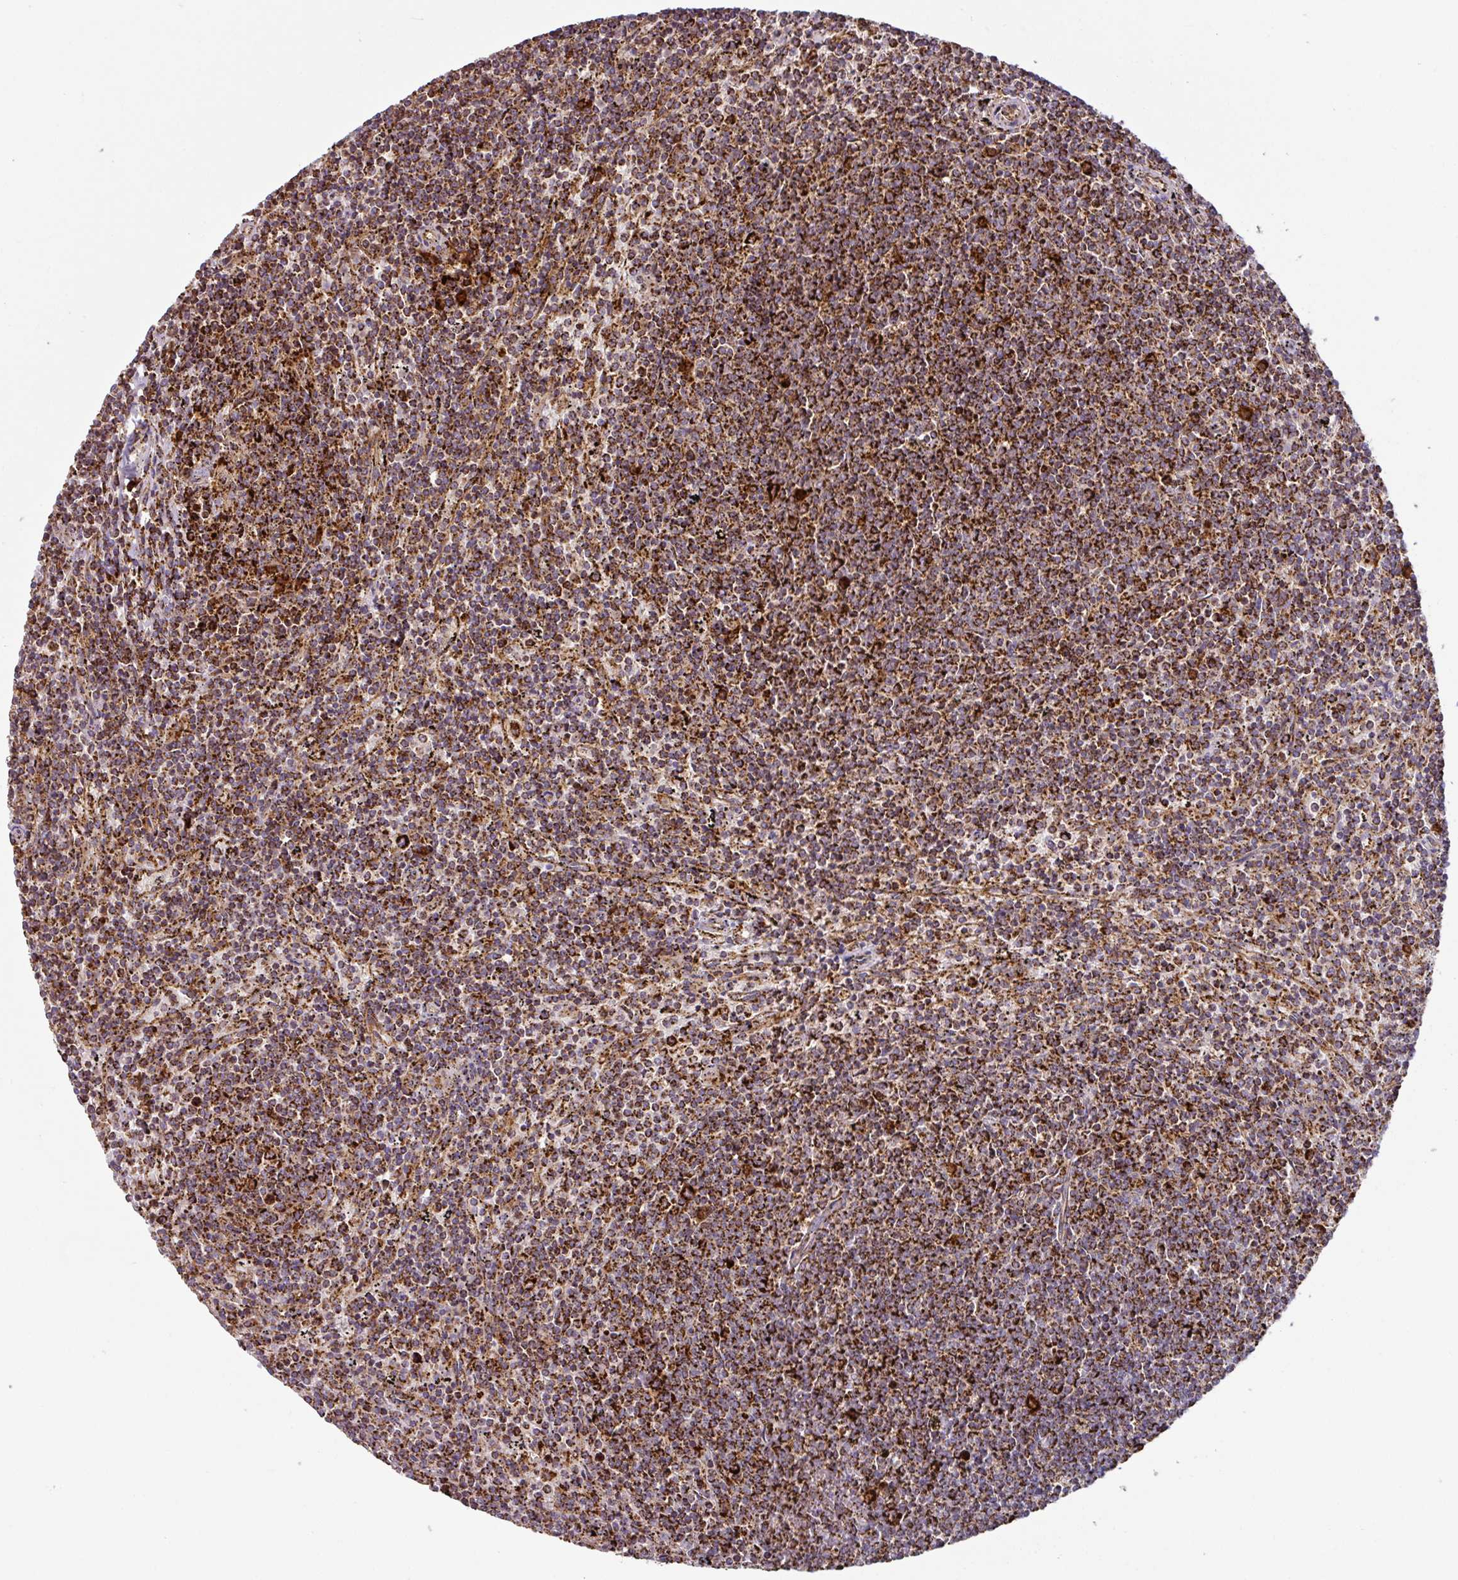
{"staining": {"intensity": "moderate", "quantity": ">75%", "location": "cytoplasmic/membranous"}, "tissue": "lymphoma", "cell_type": "Tumor cells", "image_type": "cancer", "snomed": [{"axis": "morphology", "description": "Malignant lymphoma, non-Hodgkin's type, Low grade"}, {"axis": "topography", "description": "Spleen"}], "caption": "IHC staining of lymphoma, which shows medium levels of moderate cytoplasmic/membranous expression in about >75% of tumor cells indicating moderate cytoplasmic/membranous protein positivity. The staining was performed using DAB (brown) for protein detection and nuclei were counterstained in hematoxylin (blue).", "gene": "TRAP1", "patient": {"sex": "female", "age": 50}}